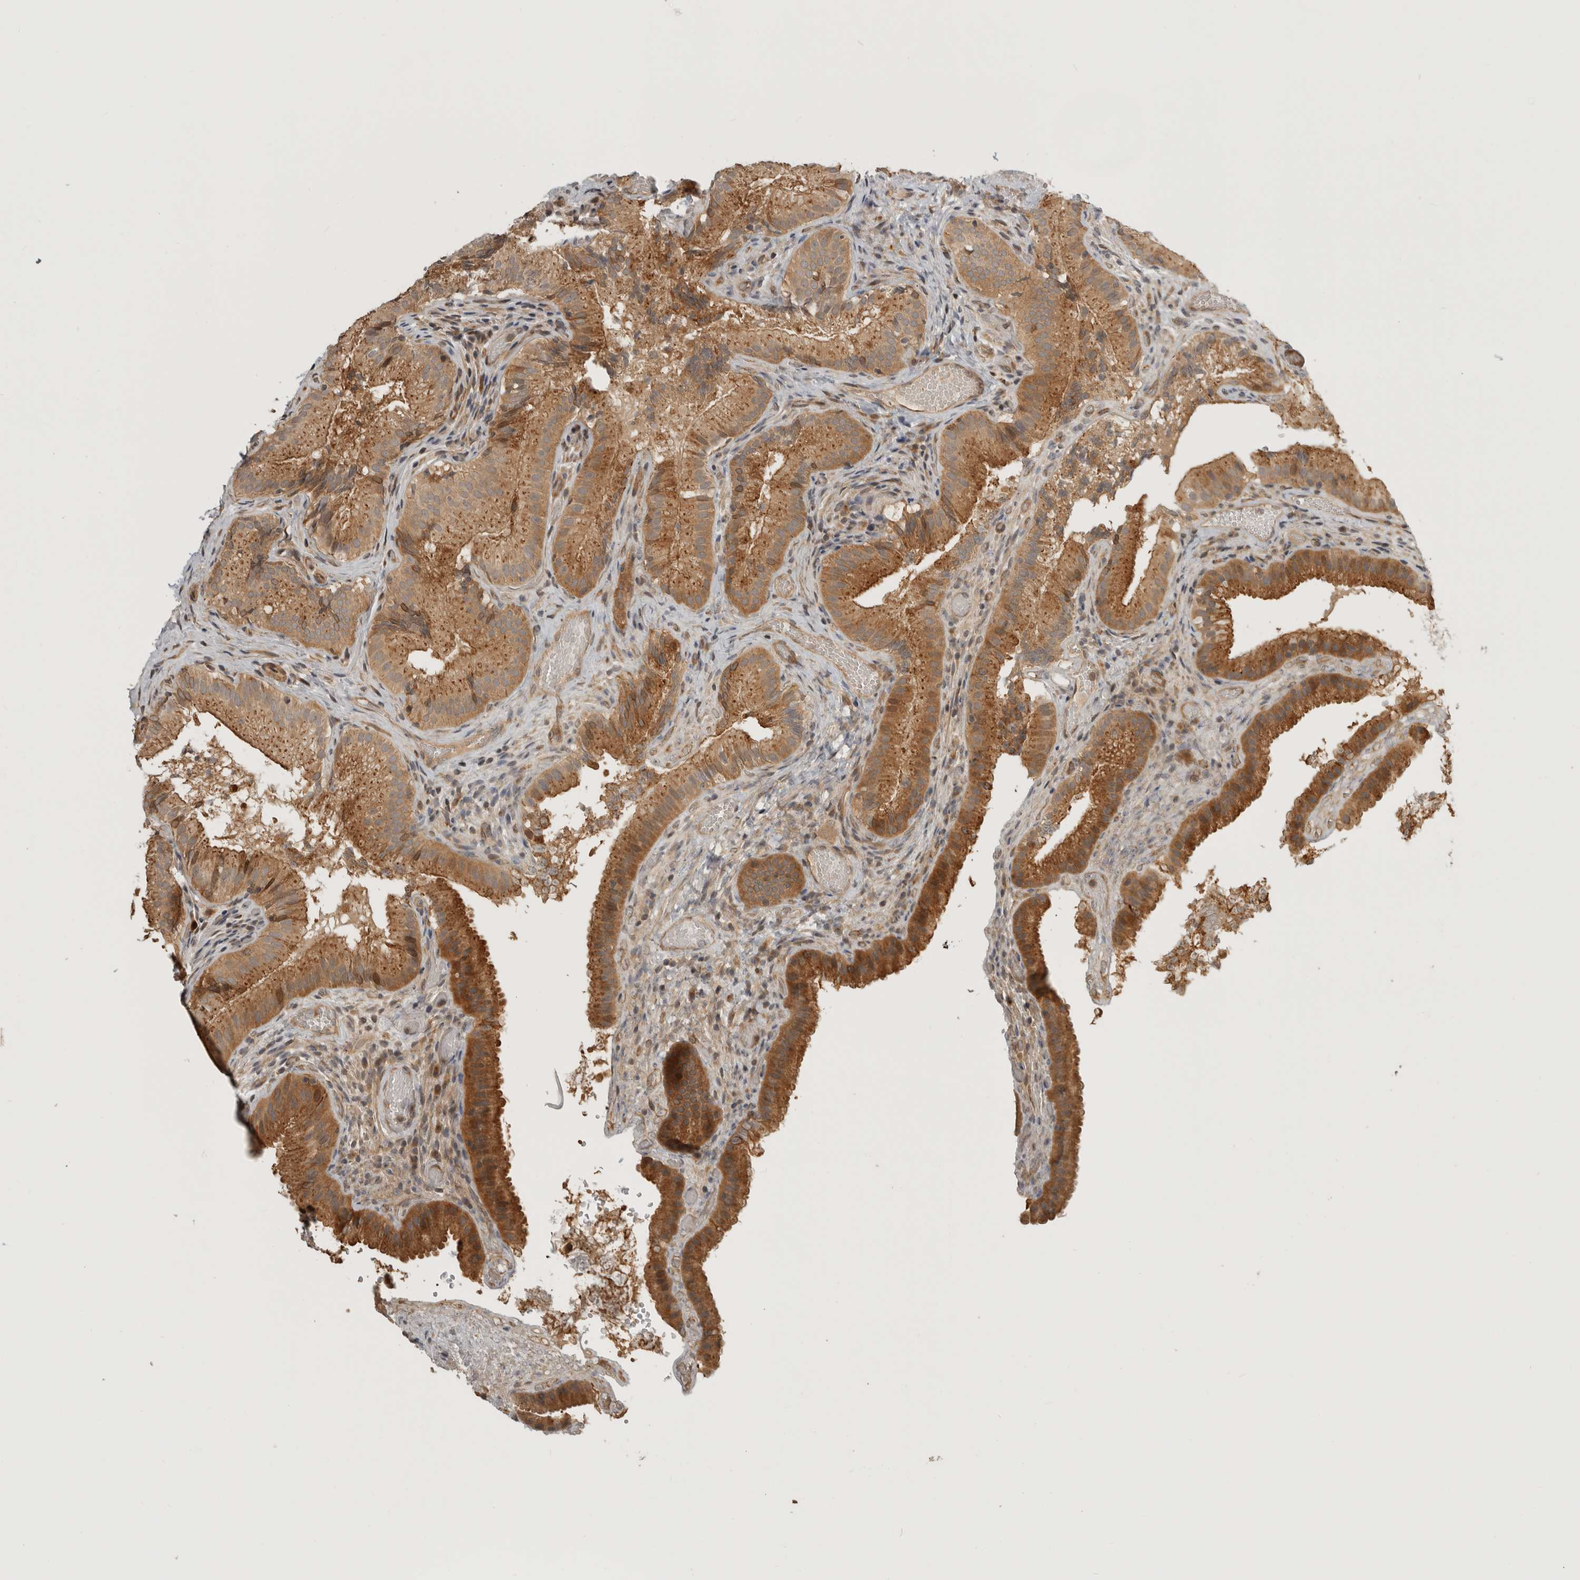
{"staining": {"intensity": "moderate", "quantity": ">75%", "location": "cytoplasmic/membranous"}, "tissue": "gallbladder", "cell_type": "Glandular cells", "image_type": "normal", "snomed": [{"axis": "morphology", "description": "Normal tissue, NOS"}, {"axis": "topography", "description": "Gallbladder"}], "caption": "Benign gallbladder reveals moderate cytoplasmic/membranous positivity in about >75% of glandular cells, visualized by immunohistochemistry. (Stains: DAB (3,3'-diaminobenzidine) in brown, nuclei in blue, Microscopy: brightfield microscopy at high magnification).", "gene": "CUEDC1", "patient": {"sex": "female", "age": 30}}